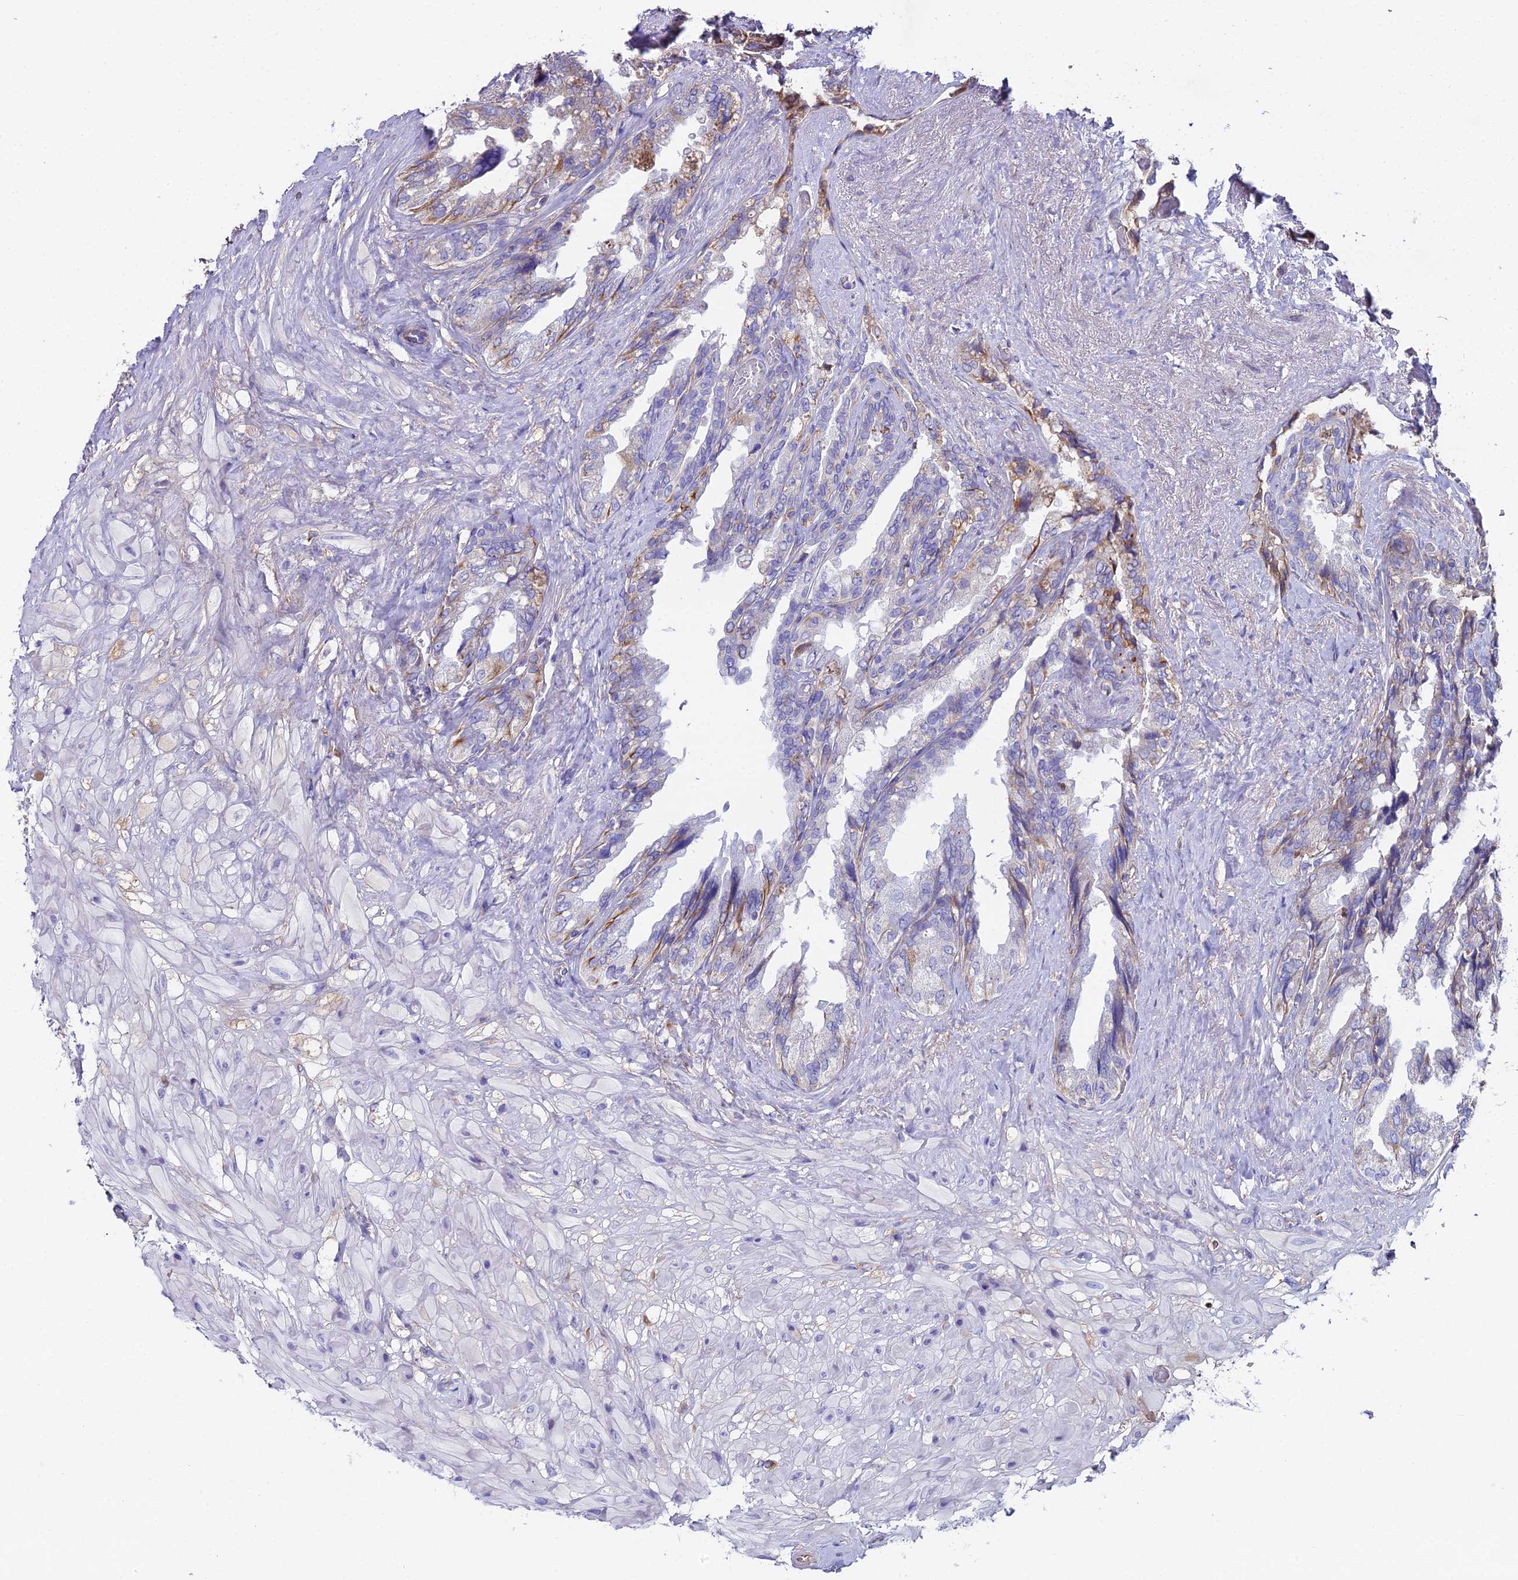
{"staining": {"intensity": "weak", "quantity": "<25%", "location": "cytoplasmic/membranous"}, "tissue": "seminal vesicle", "cell_type": "Glandular cells", "image_type": "normal", "snomed": [{"axis": "morphology", "description": "Normal tissue, NOS"}, {"axis": "topography", "description": "Seminal veicle"}, {"axis": "topography", "description": "Peripheral nerve tissue"}], "caption": "There is no significant expression in glandular cells of seminal vesicle. Brightfield microscopy of immunohistochemistry stained with DAB (3,3'-diaminobenzidine) (brown) and hematoxylin (blue), captured at high magnification.", "gene": "BEX4", "patient": {"sex": "male", "age": 60}}